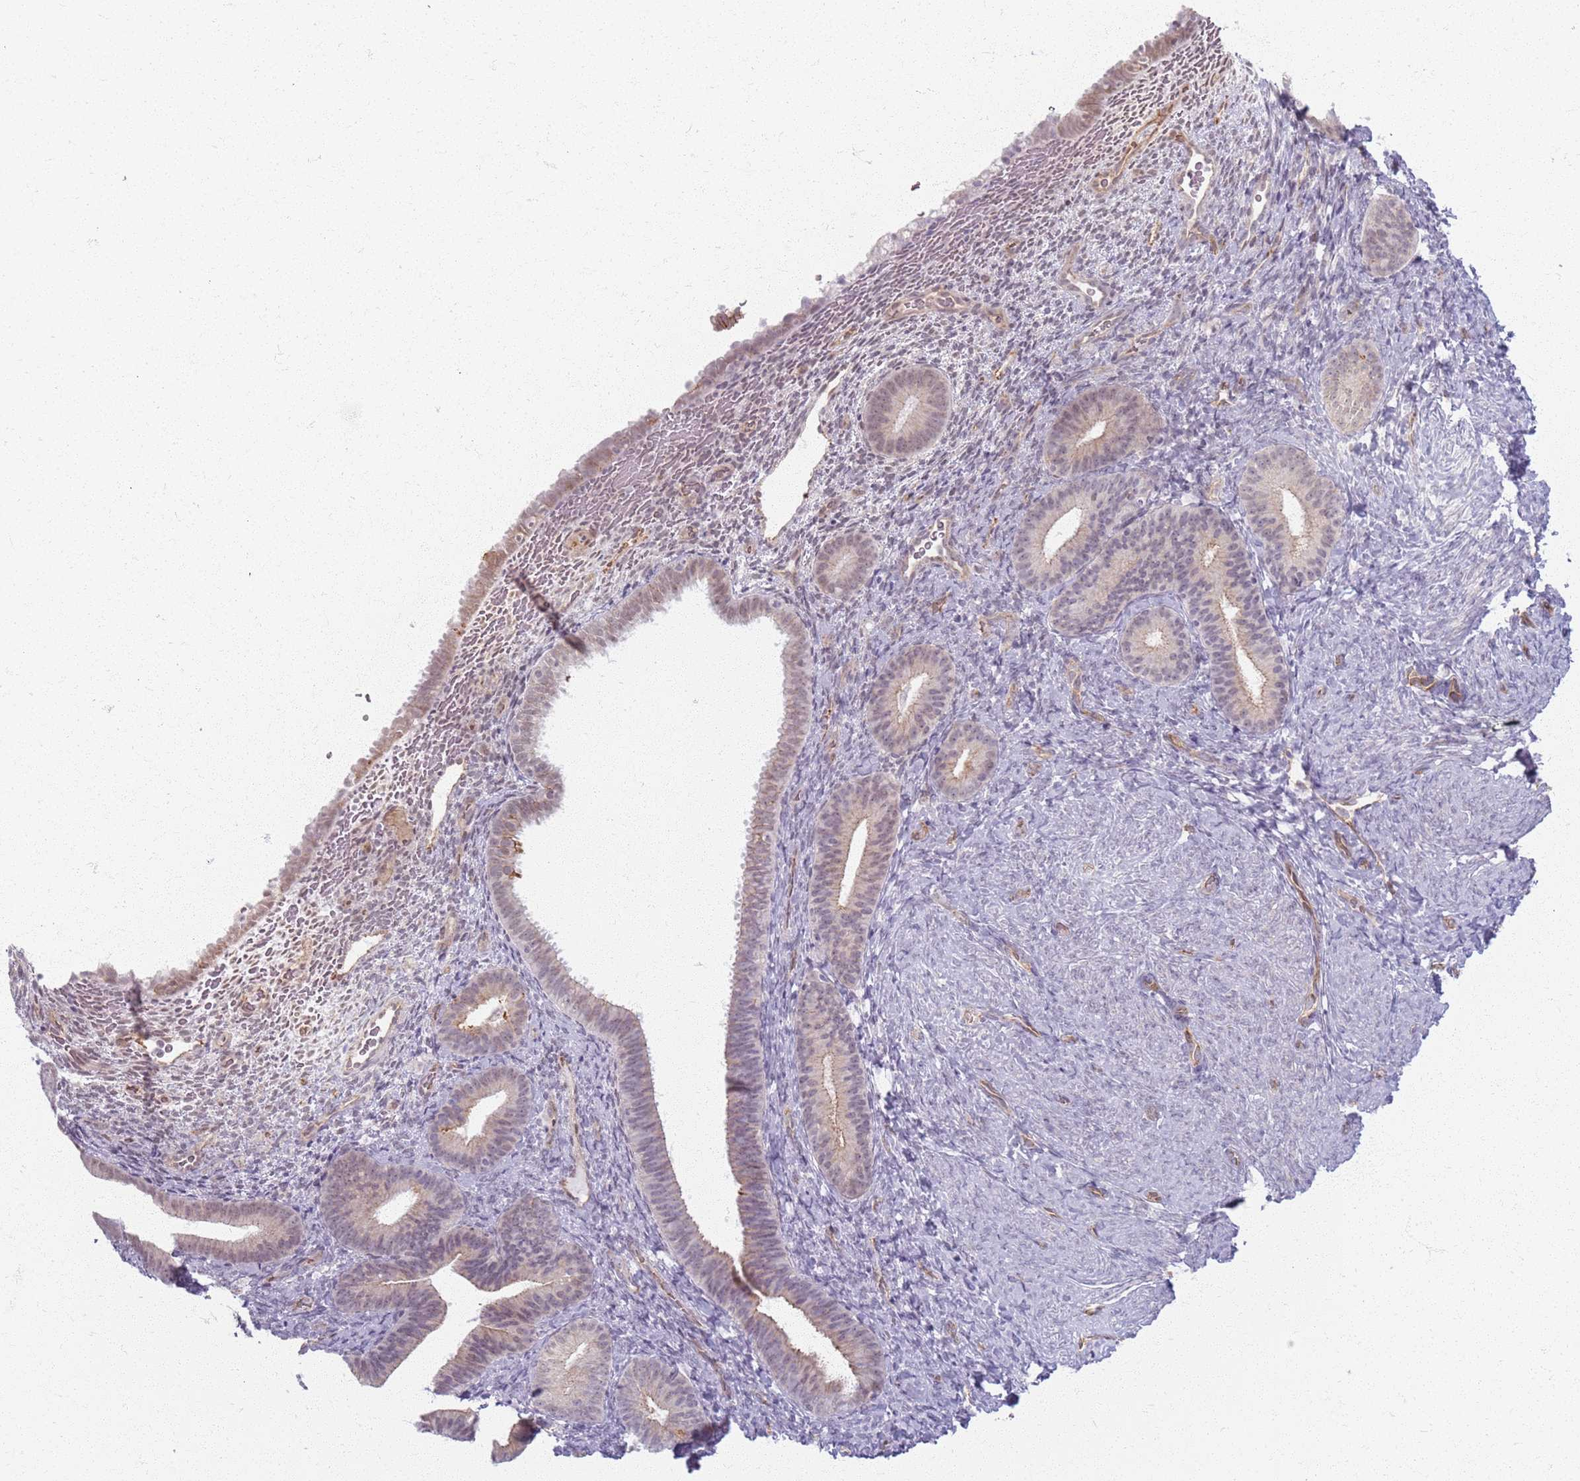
{"staining": {"intensity": "negative", "quantity": "none", "location": "none"}, "tissue": "endometrium", "cell_type": "Cells in endometrial stroma", "image_type": "normal", "snomed": [{"axis": "morphology", "description": "Normal tissue, NOS"}, {"axis": "topography", "description": "Endometrium"}], "caption": "A high-resolution image shows immunohistochemistry (IHC) staining of unremarkable endometrium, which exhibits no significant positivity in cells in endometrial stroma.", "gene": "KCNA5", "patient": {"sex": "female", "age": 65}}